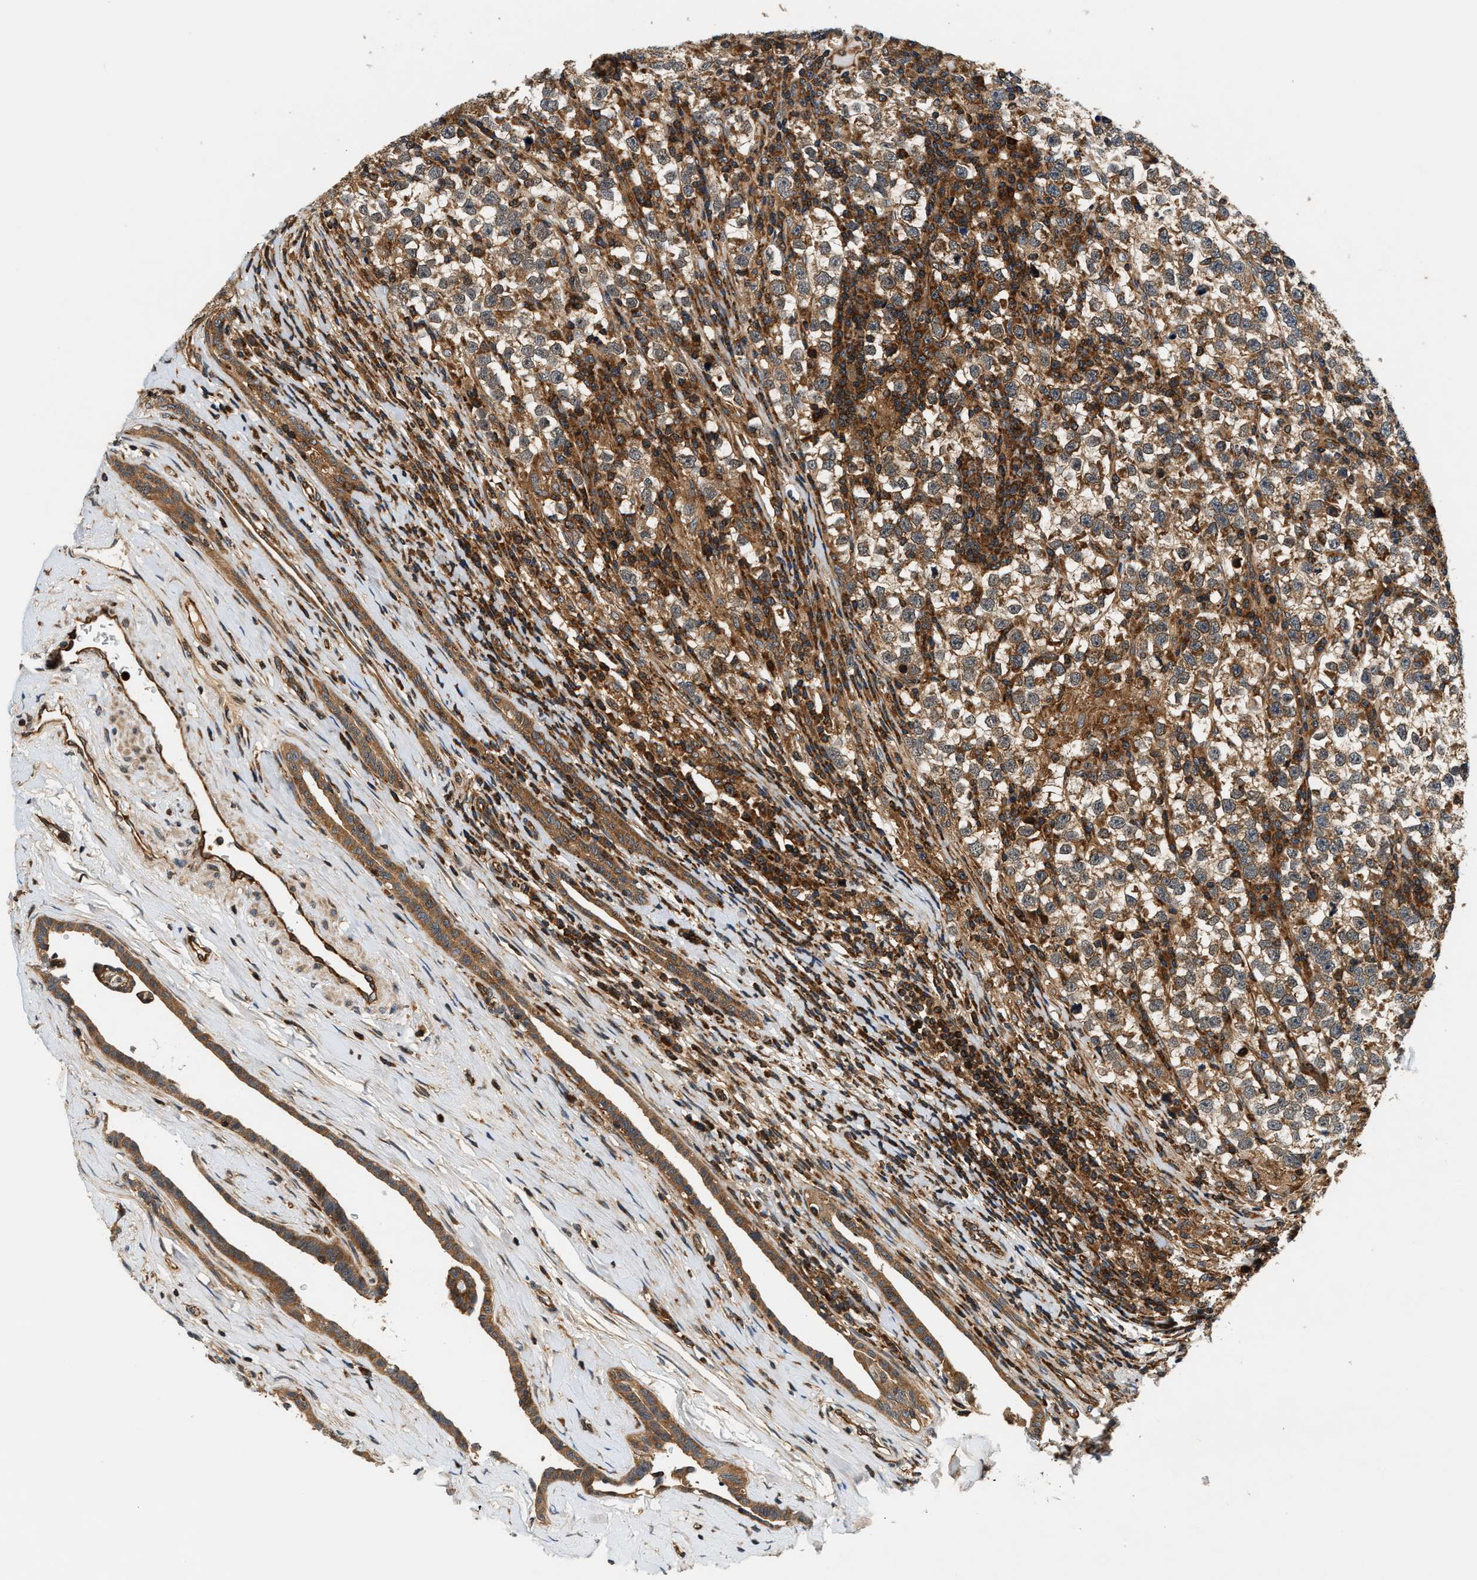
{"staining": {"intensity": "moderate", "quantity": ">75%", "location": "cytoplasmic/membranous"}, "tissue": "testis cancer", "cell_type": "Tumor cells", "image_type": "cancer", "snomed": [{"axis": "morphology", "description": "Normal tissue, NOS"}, {"axis": "morphology", "description": "Seminoma, NOS"}, {"axis": "topography", "description": "Testis"}], "caption": "Testis cancer (seminoma) was stained to show a protein in brown. There is medium levels of moderate cytoplasmic/membranous expression in approximately >75% of tumor cells.", "gene": "SAMD9", "patient": {"sex": "male", "age": 43}}